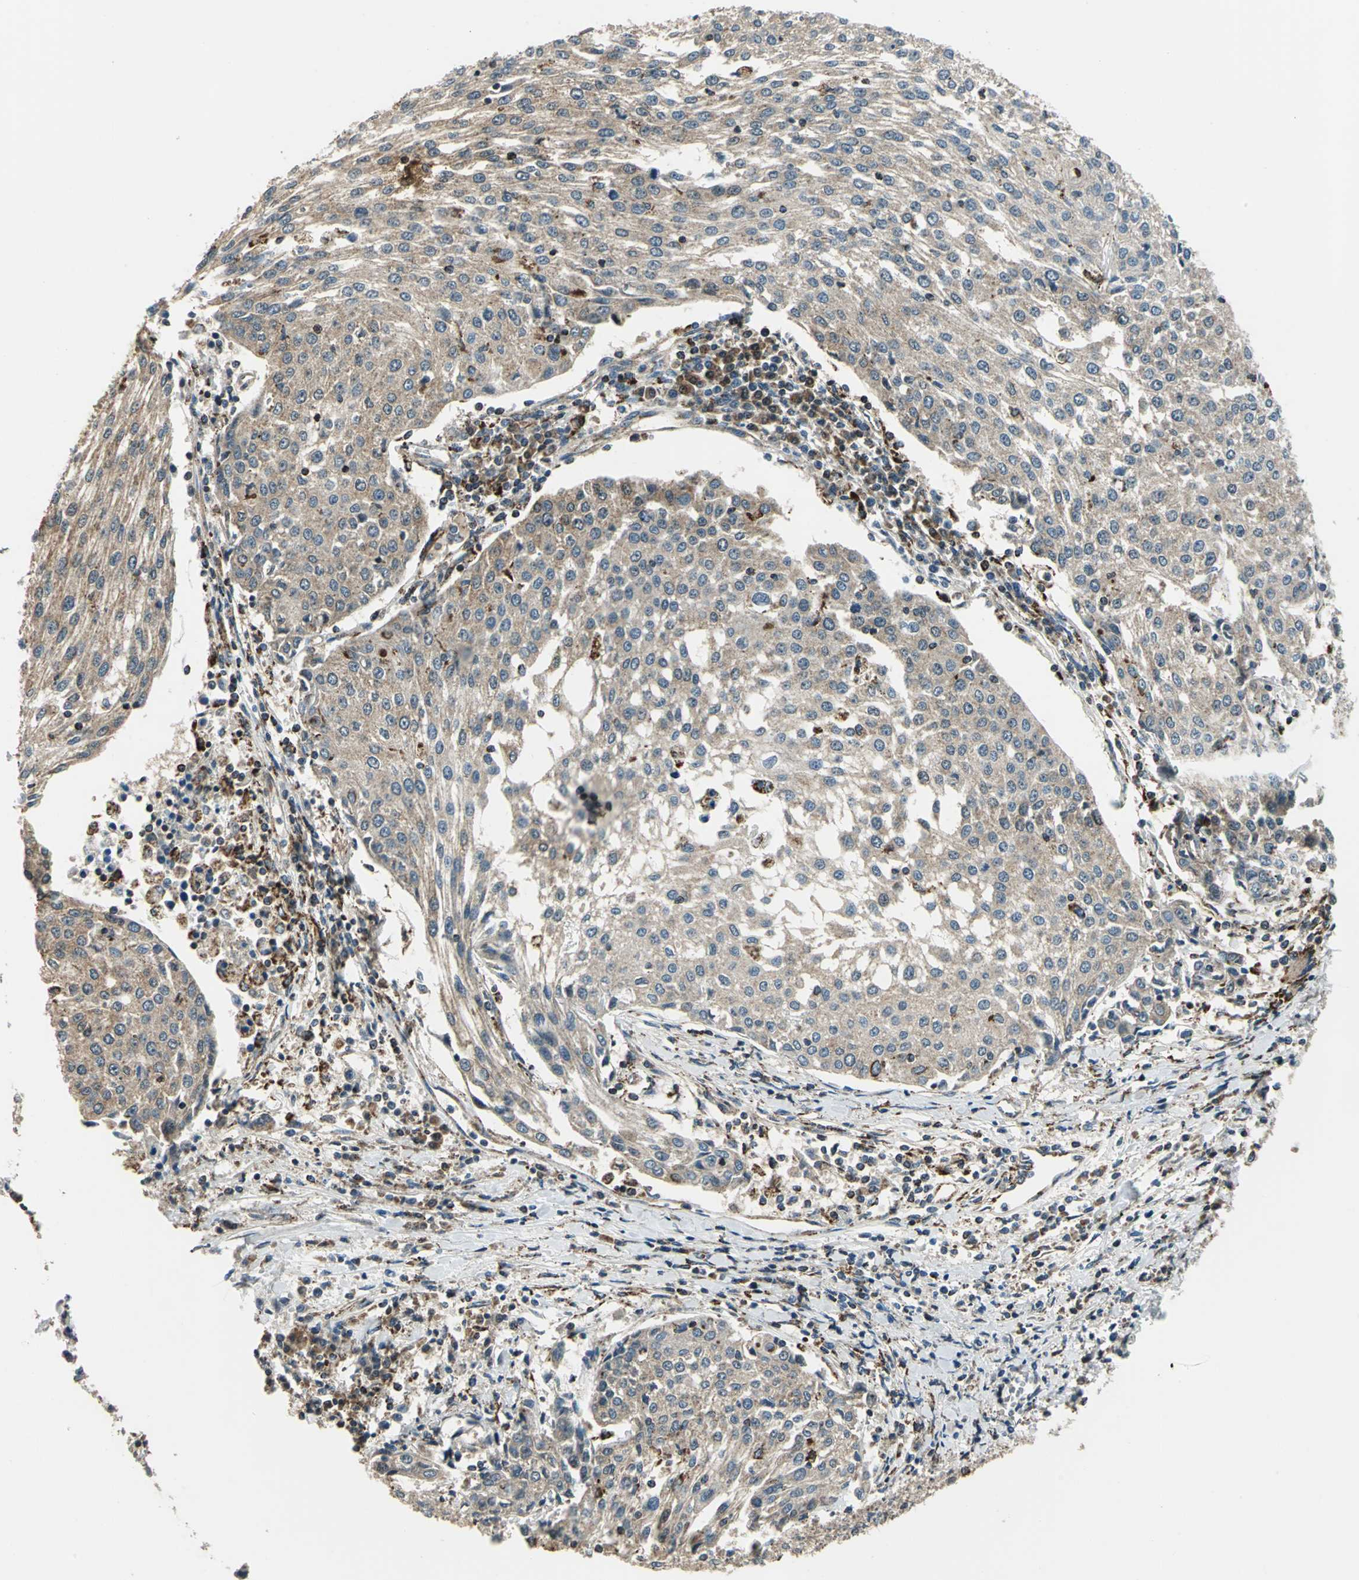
{"staining": {"intensity": "moderate", "quantity": ">75%", "location": "cytoplasmic/membranous"}, "tissue": "urothelial cancer", "cell_type": "Tumor cells", "image_type": "cancer", "snomed": [{"axis": "morphology", "description": "Urothelial carcinoma, High grade"}, {"axis": "topography", "description": "Urinary bladder"}], "caption": "Protein expression analysis of urothelial cancer reveals moderate cytoplasmic/membranous staining in about >75% of tumor cells.", "gene": "NUDT2", "patient": {"sex": "female", "age": 85}}